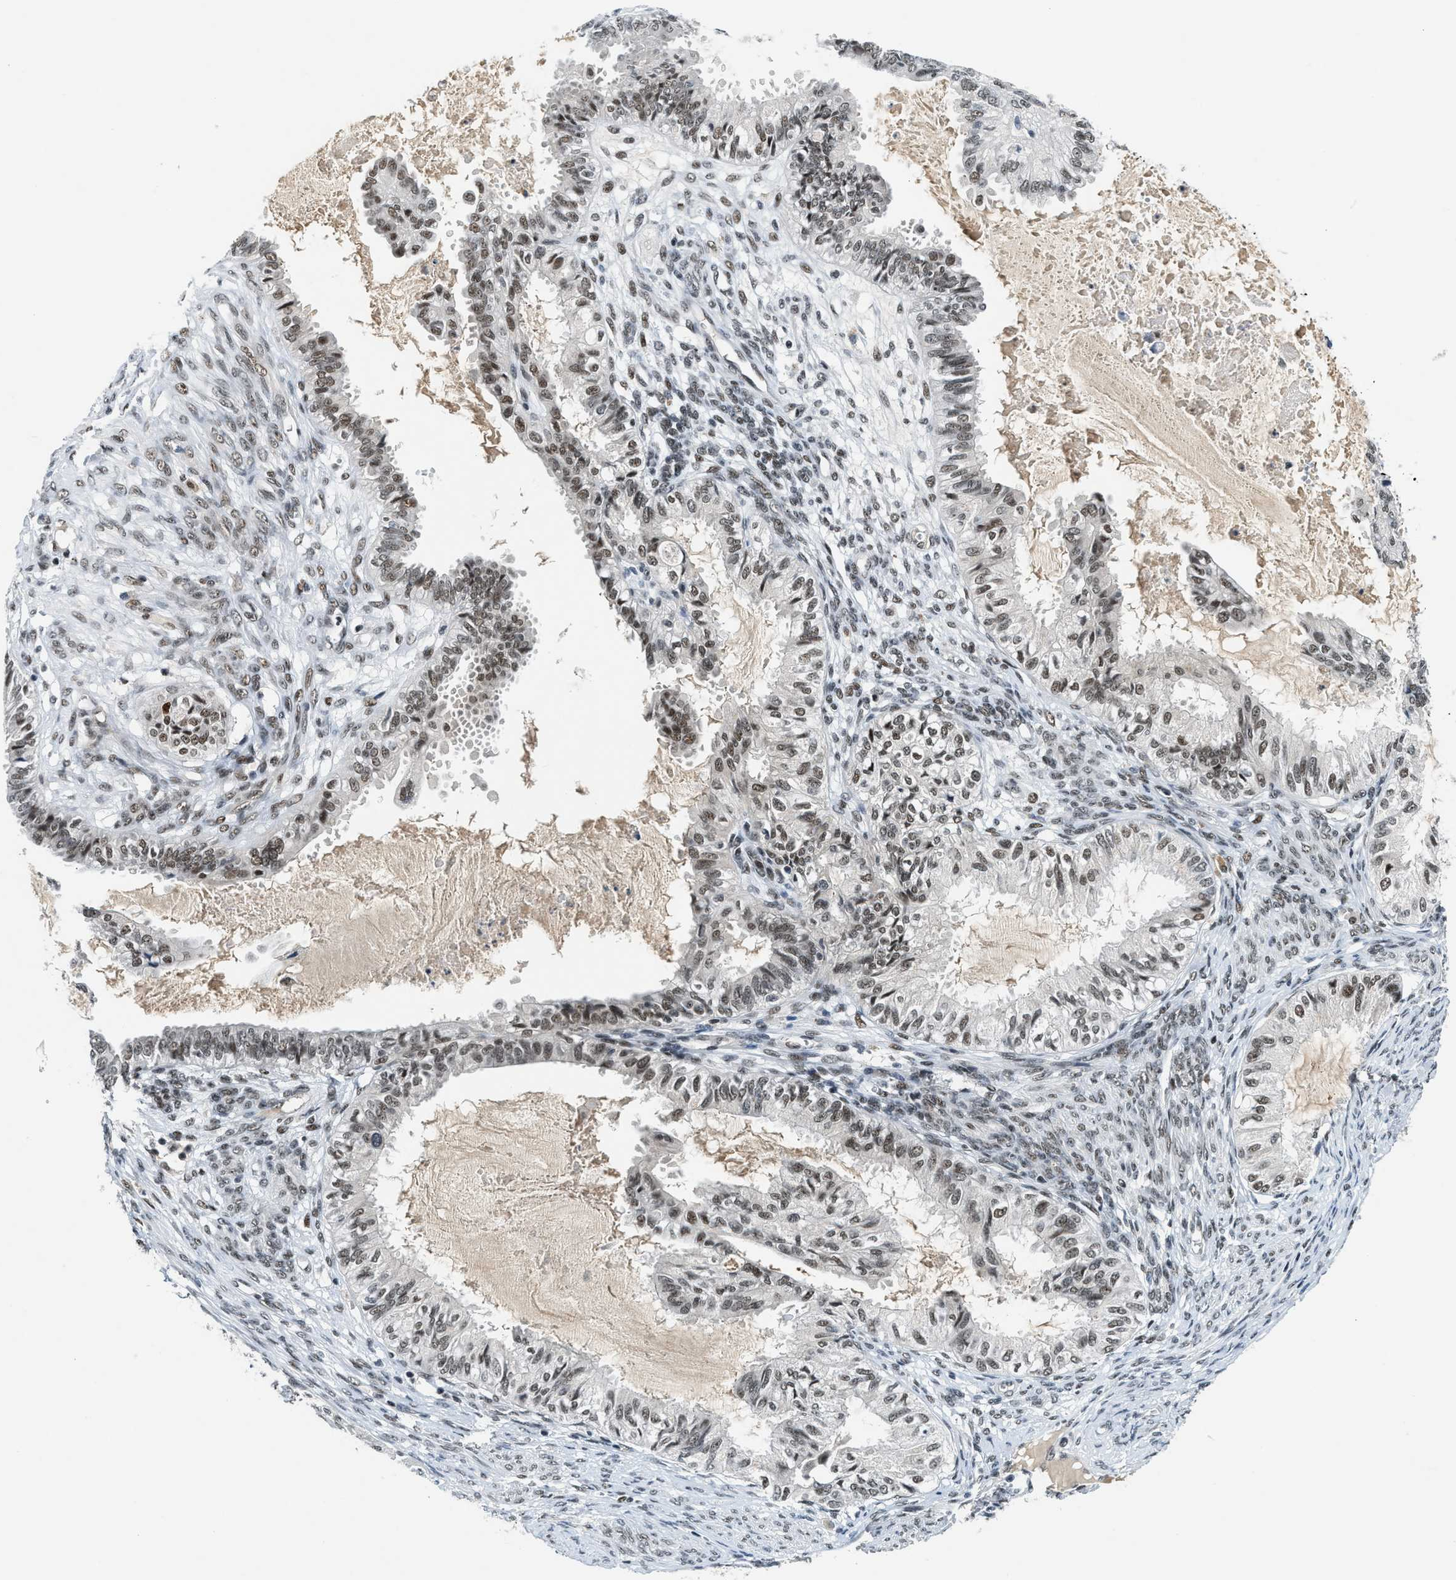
{"staining": {"intensity": "moderate", "quantity": ">75%", "location": "nuclear"}, "tissue": "cervical cancer", "cell_type": "Tumor cells", "image_type": "cancer", "snomed": [{"axis": "morphology", "description": "Normal tissue, NOS"}, {"axis": "morphology", "description": "Adenocarcinoma, NOS"}, {"axis": "topography", "description": "Cervix"}, {"axis": "topography", "description": "Endometrium"}], "caption": "IHC (DAB (3,3'-diaminobenzidine)) staining of human adenocarcinoma (cervical) displays moderate nuclear protein expression in about >75% of tumor cells.", "gene": "NCOA1", "patient": {"sex": "female", "age": 86}}